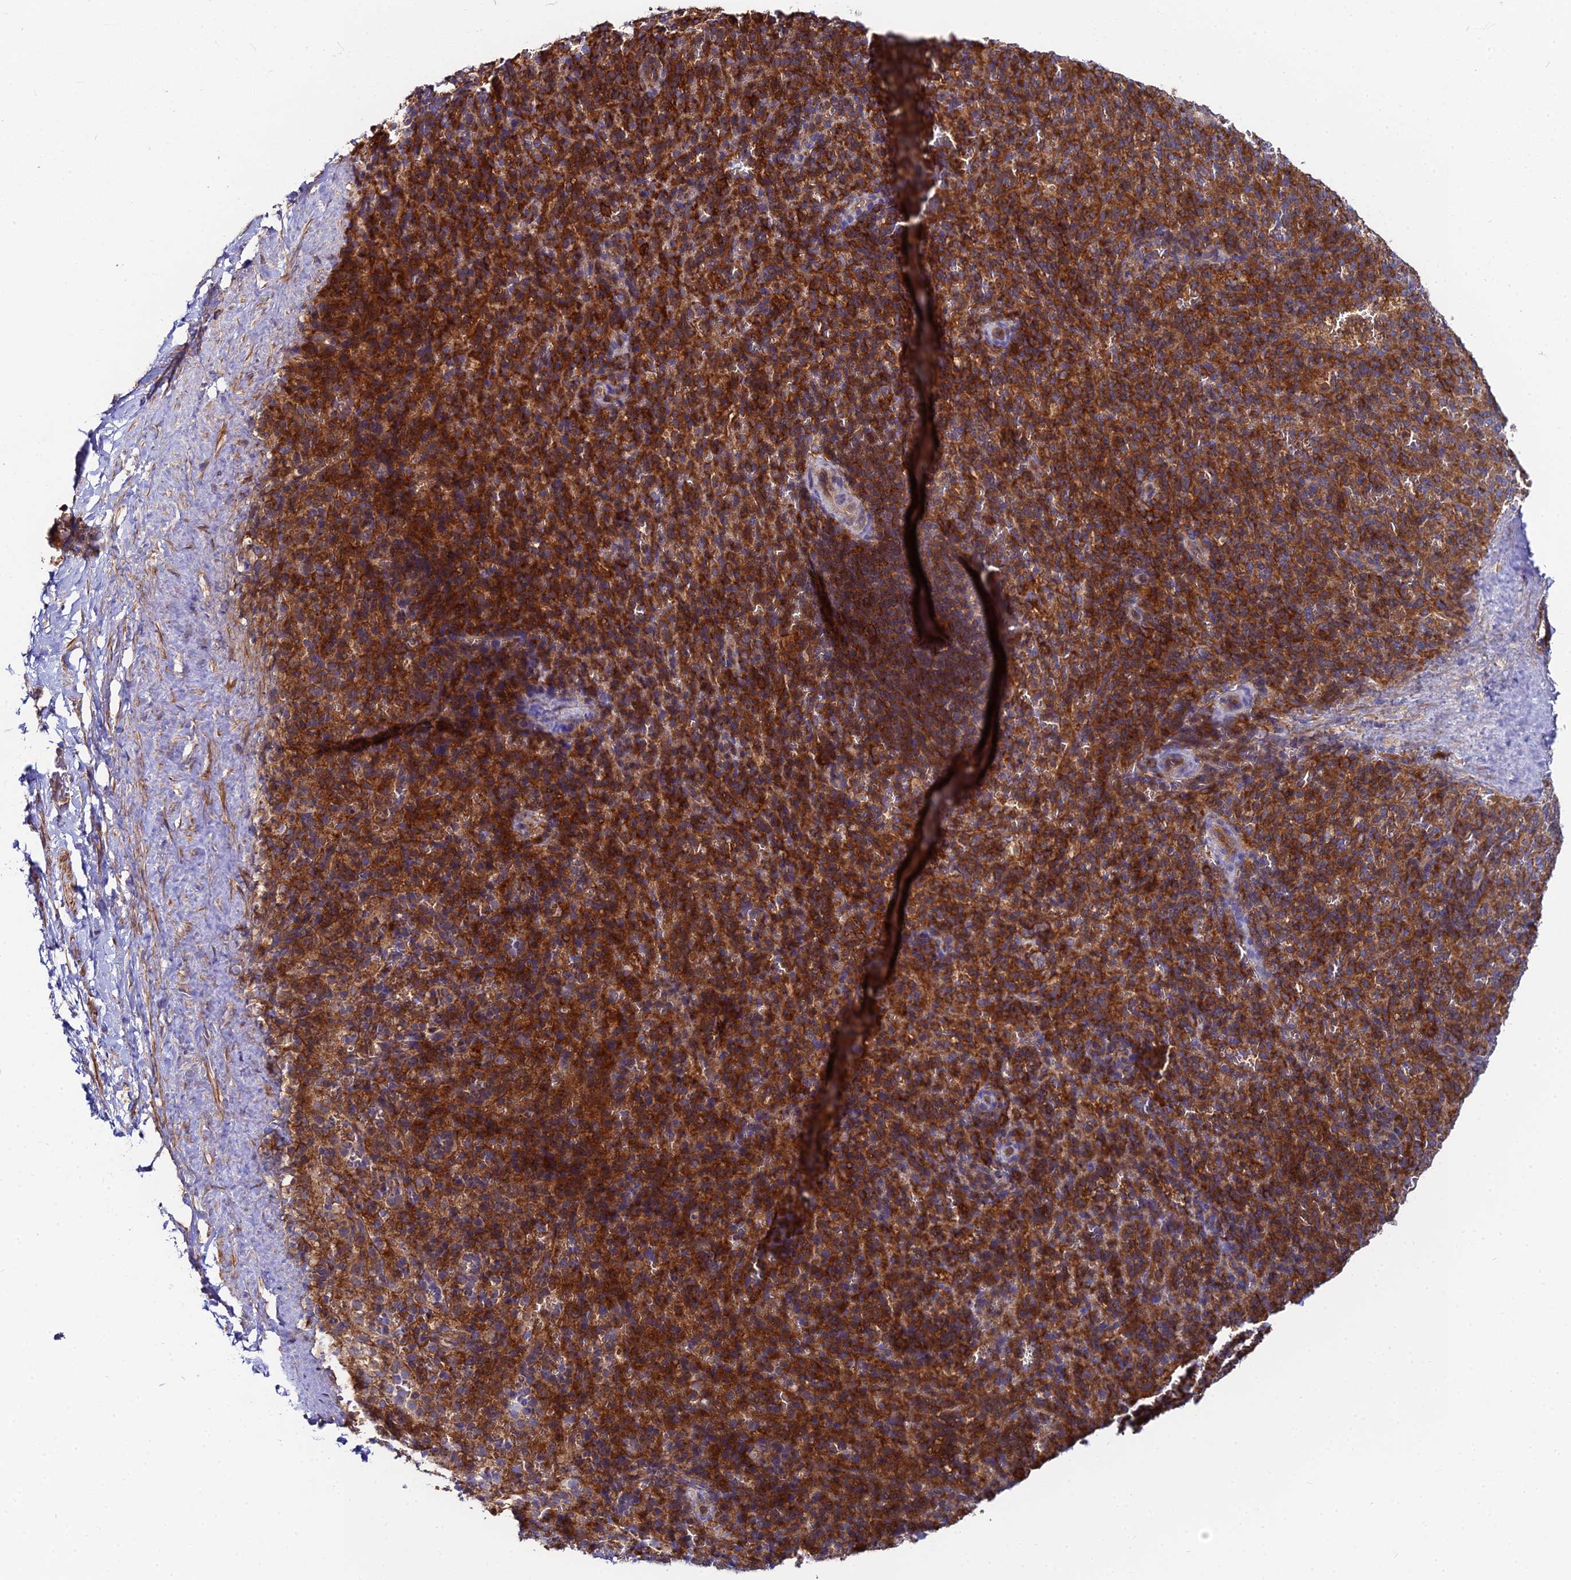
{"staining": {"intensity": "strong", "quantity": "25%-75%", "location": "cytoplasmic/membranous"}, "tissue": "spleen", "cell_type": "Cells in red pulp", "image_type": "normal", "snomed": [{"axis": "morphology", "description": "Normal tissue, NOS"}, {"axis": "topography", "description": "Spleen"}], "caption": "Immunohistochemical staining of benign spleen reveals 25%-75% levels of strong cytoplasmic/membranous protein expression in about 25%-75% of cells in red pulp.", "gene": "GNG5B", "patient": {"sex": "female", "age": 21}}